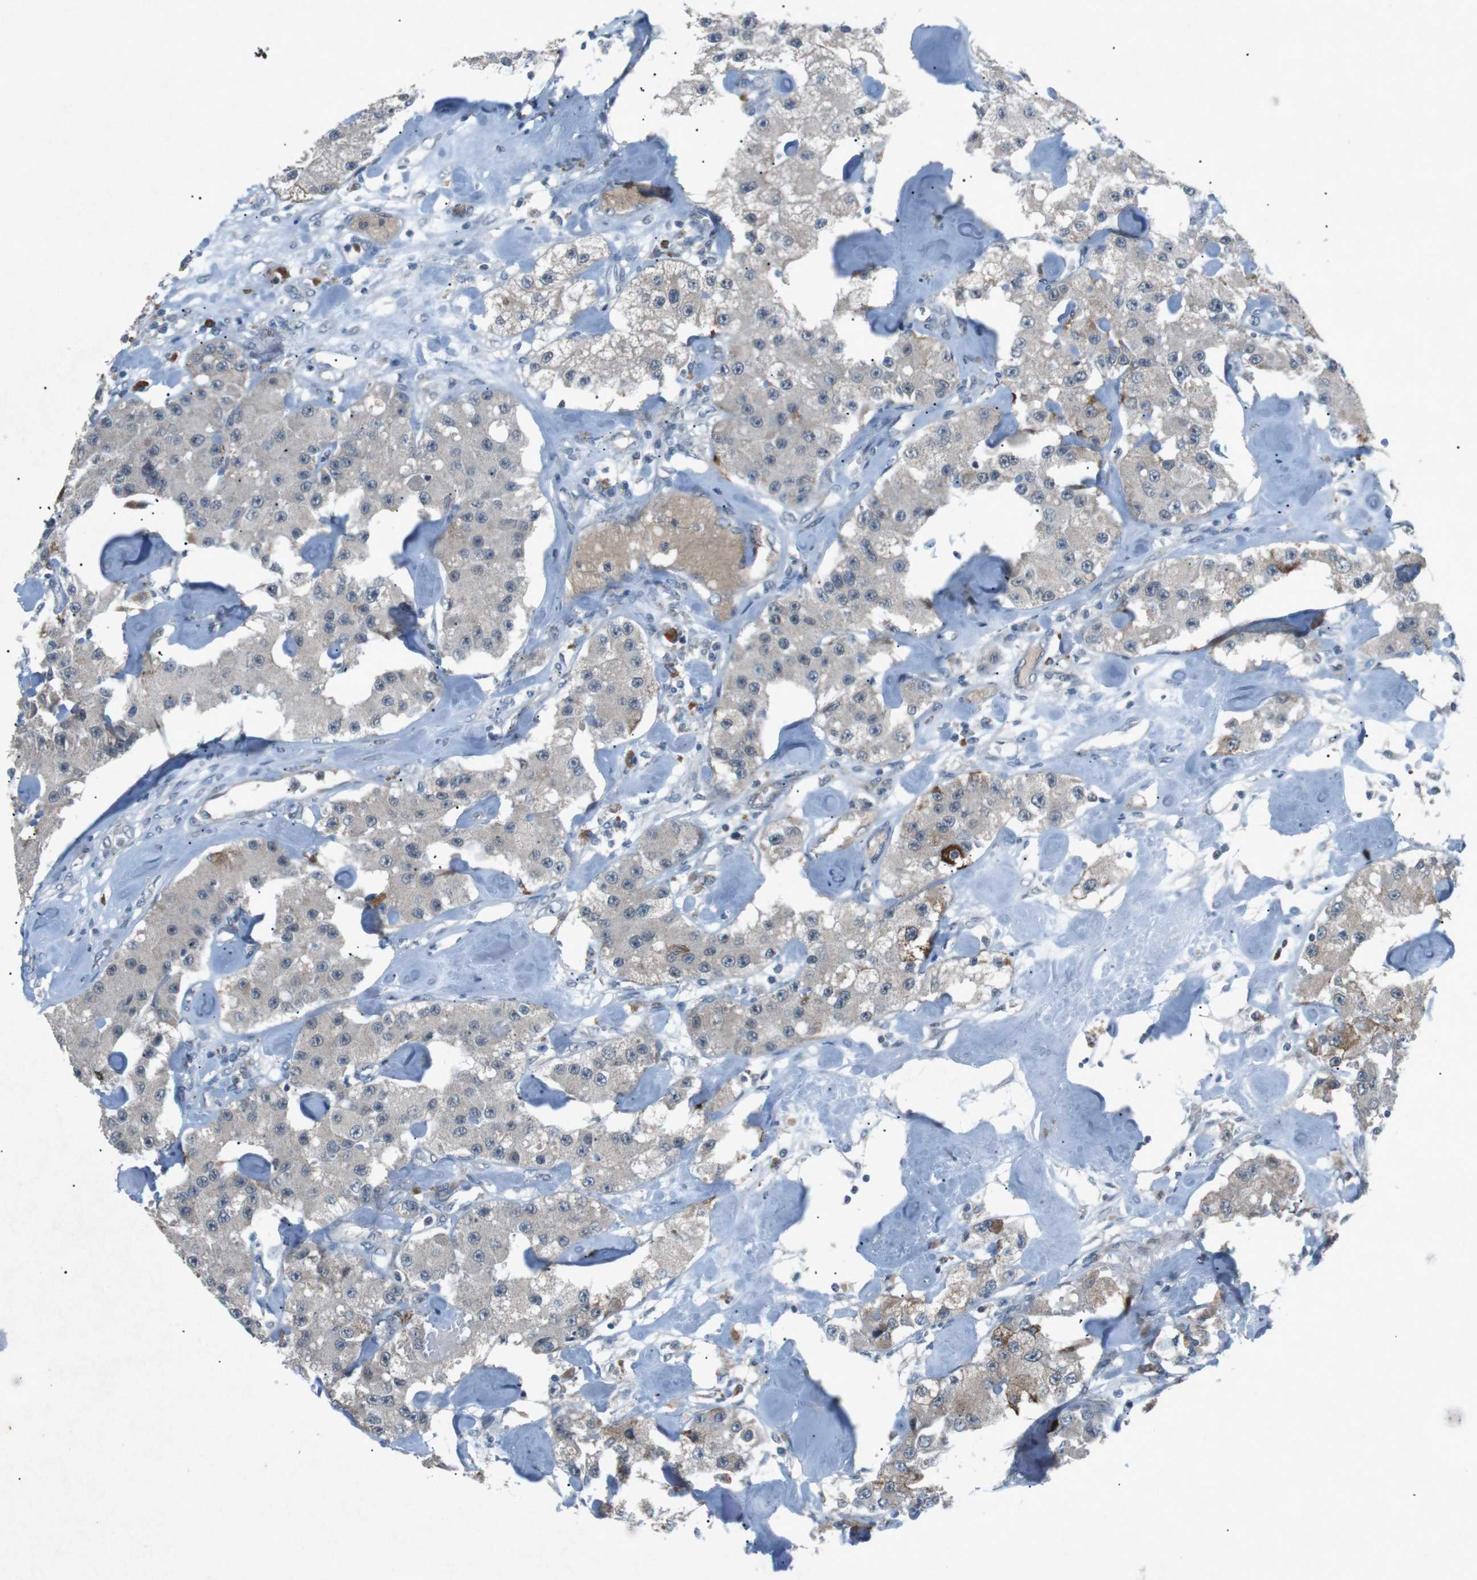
{"staining": {"intensity": "negative", "quantity": "none", "location": "none"}, "tissue": "carcinoid", "cell_type": "Tumor cells", "image_type": "cancer", "snomed": [{"axis": "morphology", "description": "Carcinoid, malignant, NOS"}, {"axis": "topography", "description": "Pancreas"}], "caption": "The histopathology image shows no significant staining in tumor cells of malignant carcinoid. The staining was performed using DAB to visualize the protein expression in brown, while the nuclei were stained in blue with hematoxylin (Magnification: 20x).", "gene": "FCRLA", "patient": {"sex": "male", "age": 41}}